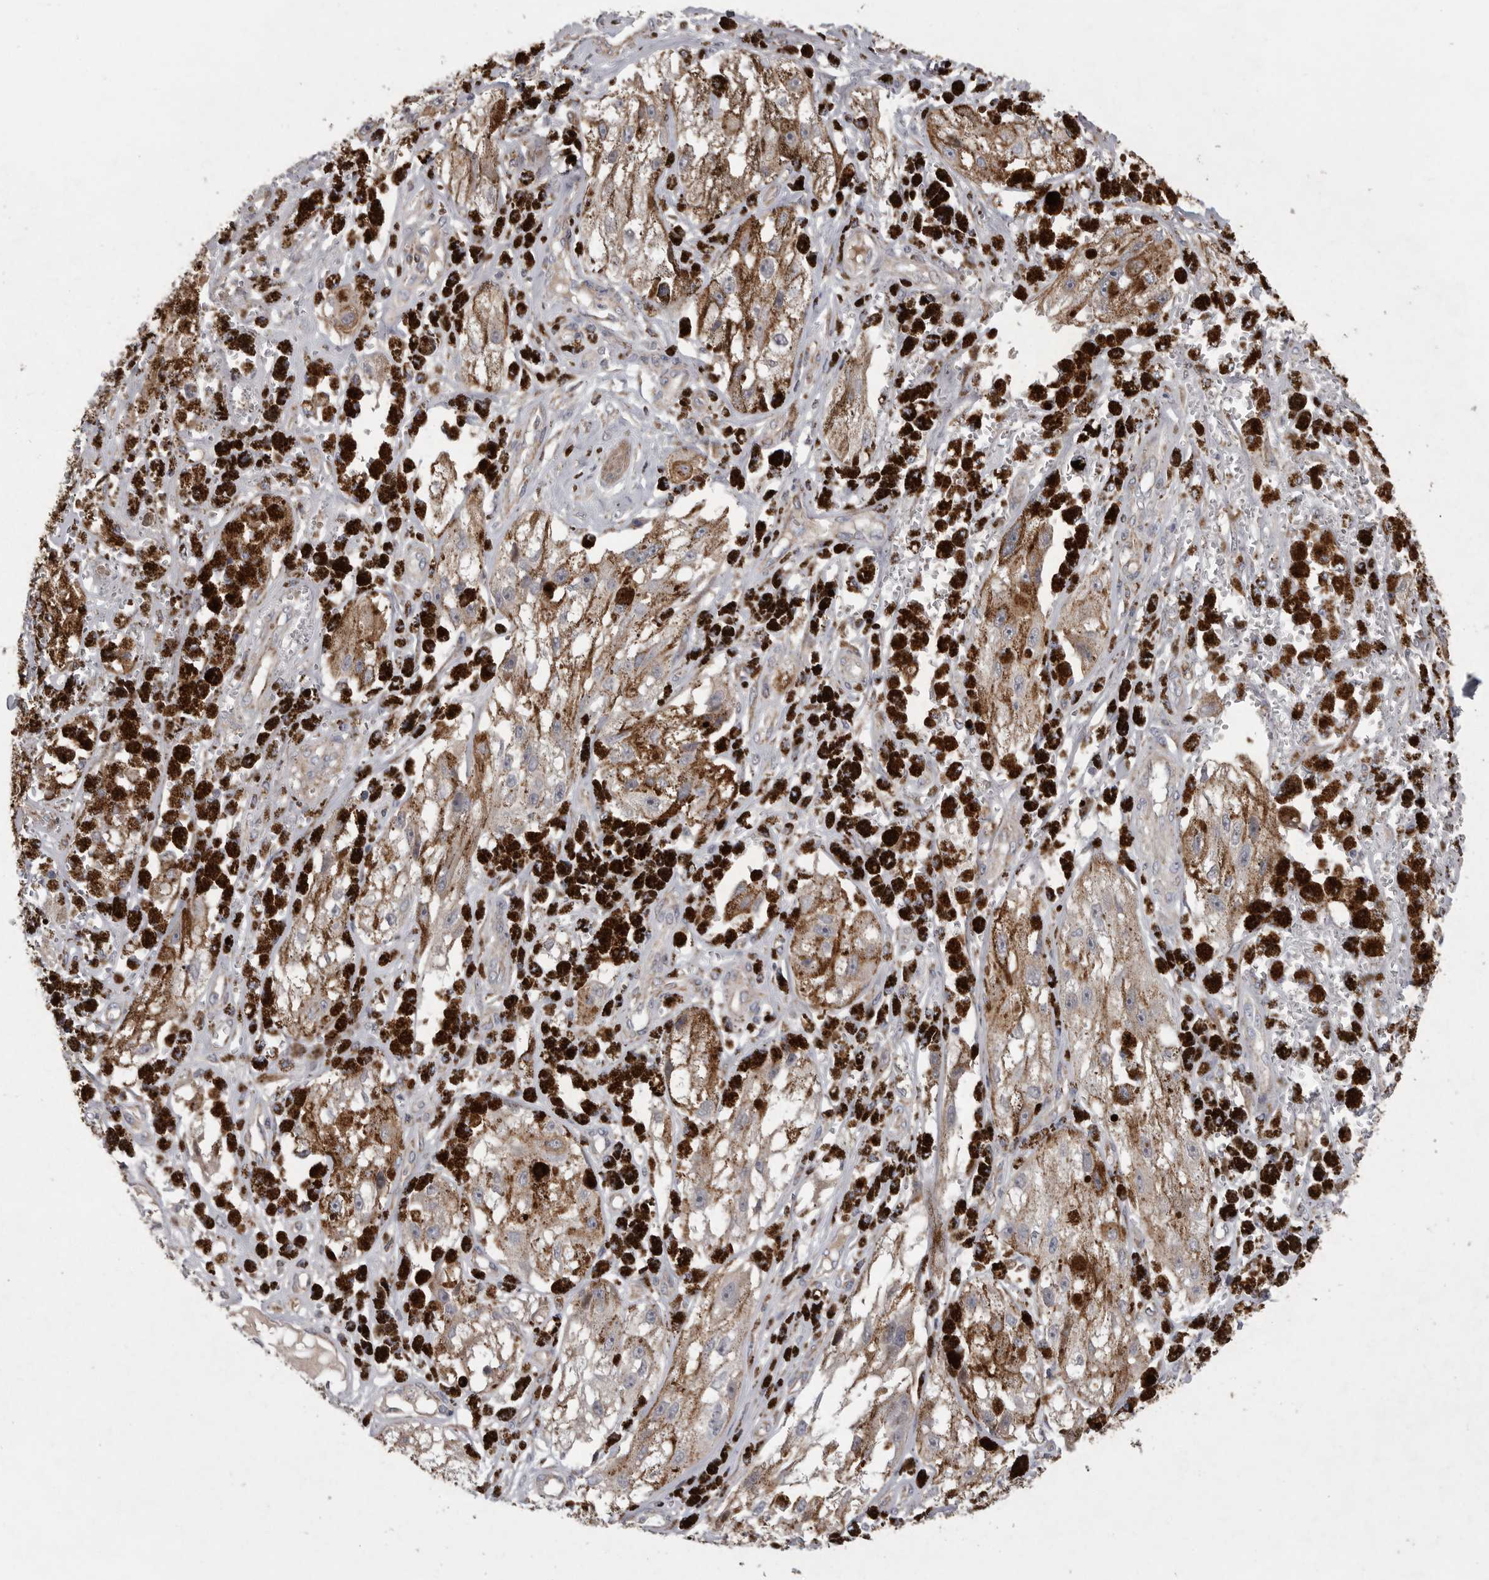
{"staining": {"intensity": "negative", "quantity": "none", "location": "none"}, "tissue": "melanoma", "cell_type": "Tumor cells", "image_type": "cancer", "snomed": [{"axis": "morphology", "description": "Malignant melanoma, NOS"}, {"axis": "topography", "description": "Skin"}], "caption": "DAB (3,3'-diaminobenzidine) immunohistochemical staining of malignant melanoma shows no significant staining in tumor cells.", "gene": "CRP", "patient": {"sex": "male", "age": 88}}